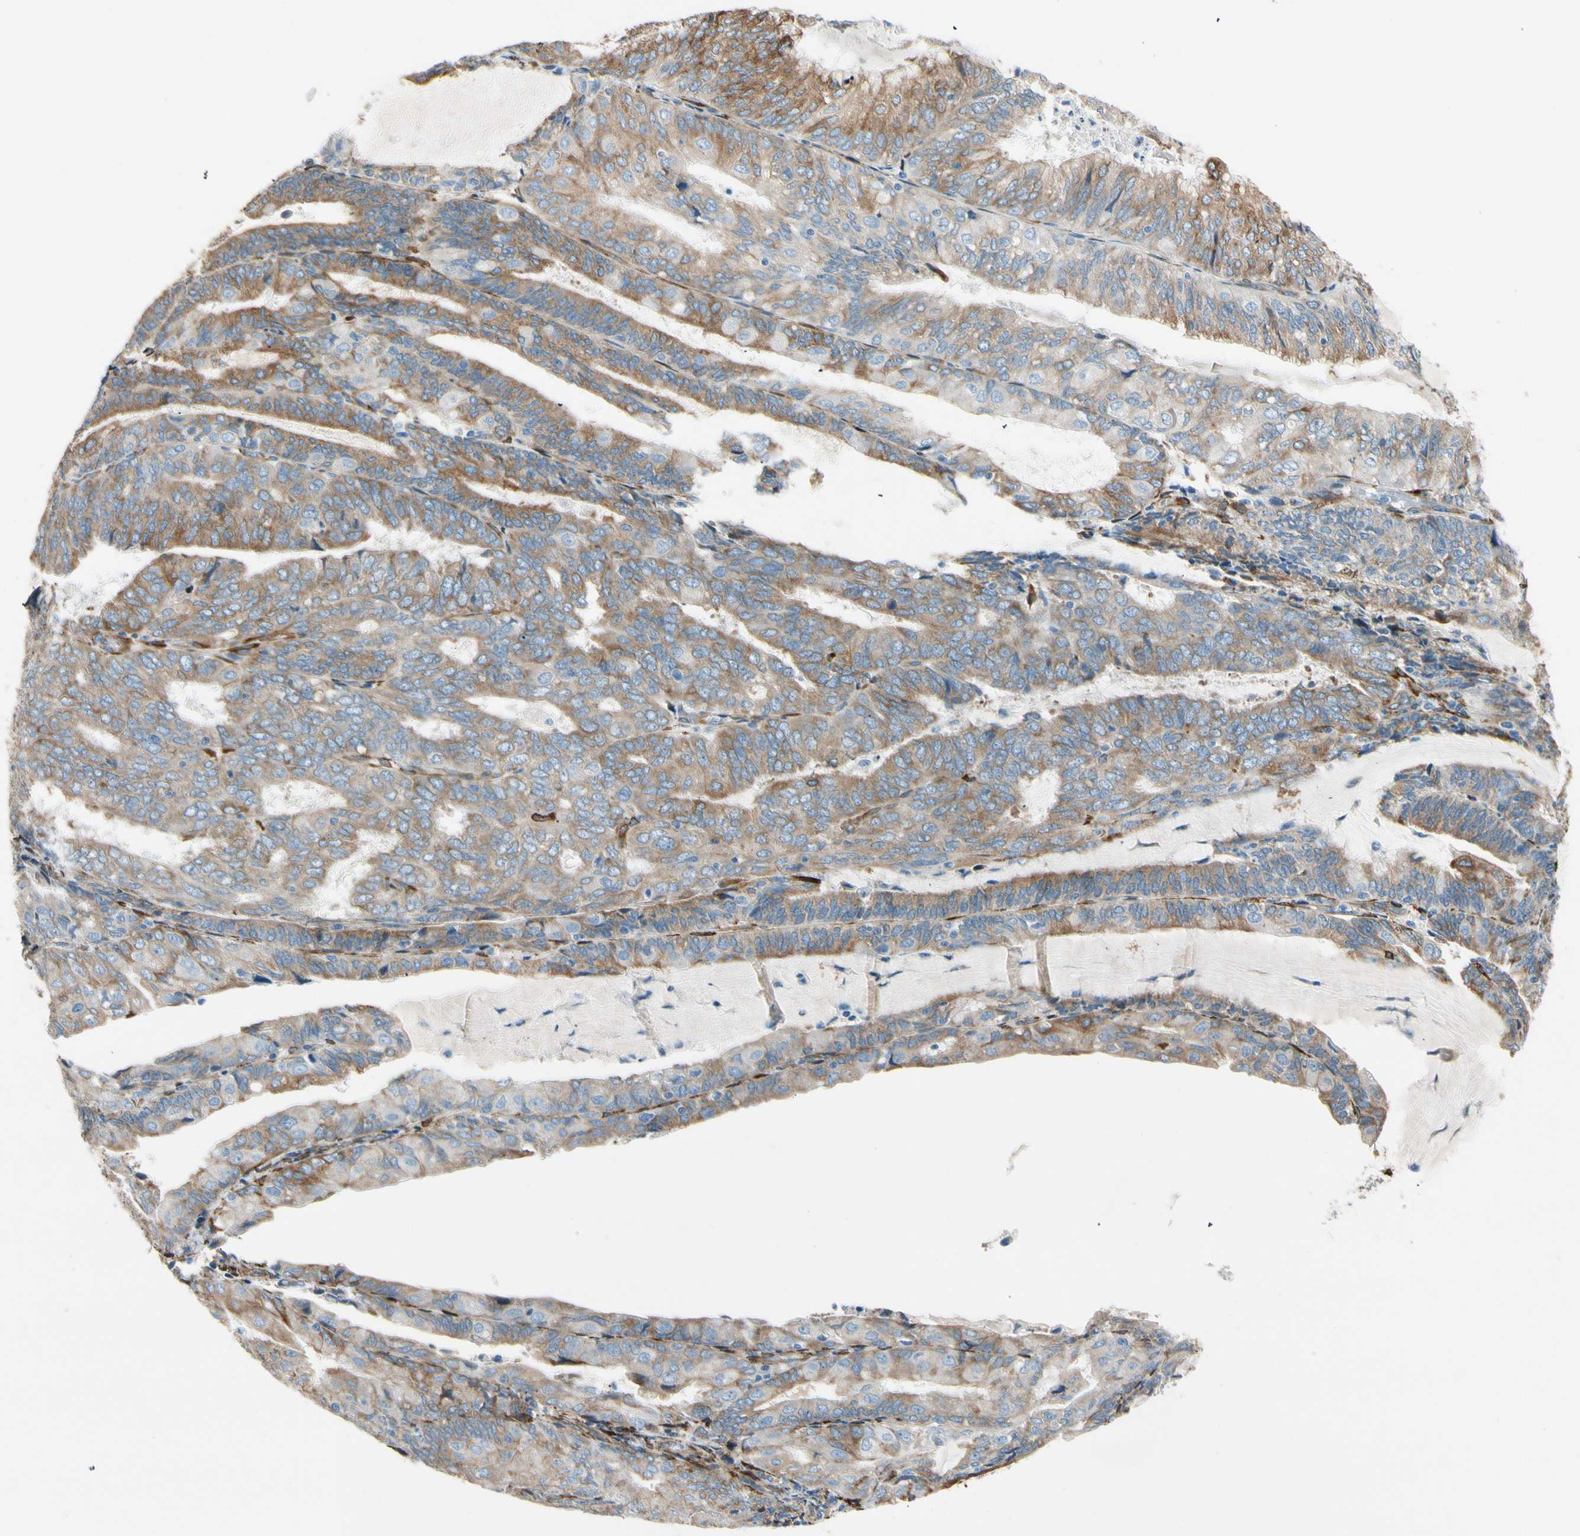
{"staining": {"intensity": "moderate", "quantity": ">75%", "location": "cytoplasmic/membranous"}, "tissue": "endometrial cancer", "cell_type": "Tumor cells", "image_type": "cancer", "snomed": [{"axis": "morphology", "description": "Adenocarcinoma, NOS"}, {"axis": "topography", "description": "Endometrium"}], "caption": "Immunohistochemical staining of human endometrial cancer (adenocarcinoma) exhibits medium levels of moderate cytoplasmic/membranous protein positivity in approximately >75% of tumor cells.", "gene": "FKBP7", "patient": {"sex": "female", "age": 81}}